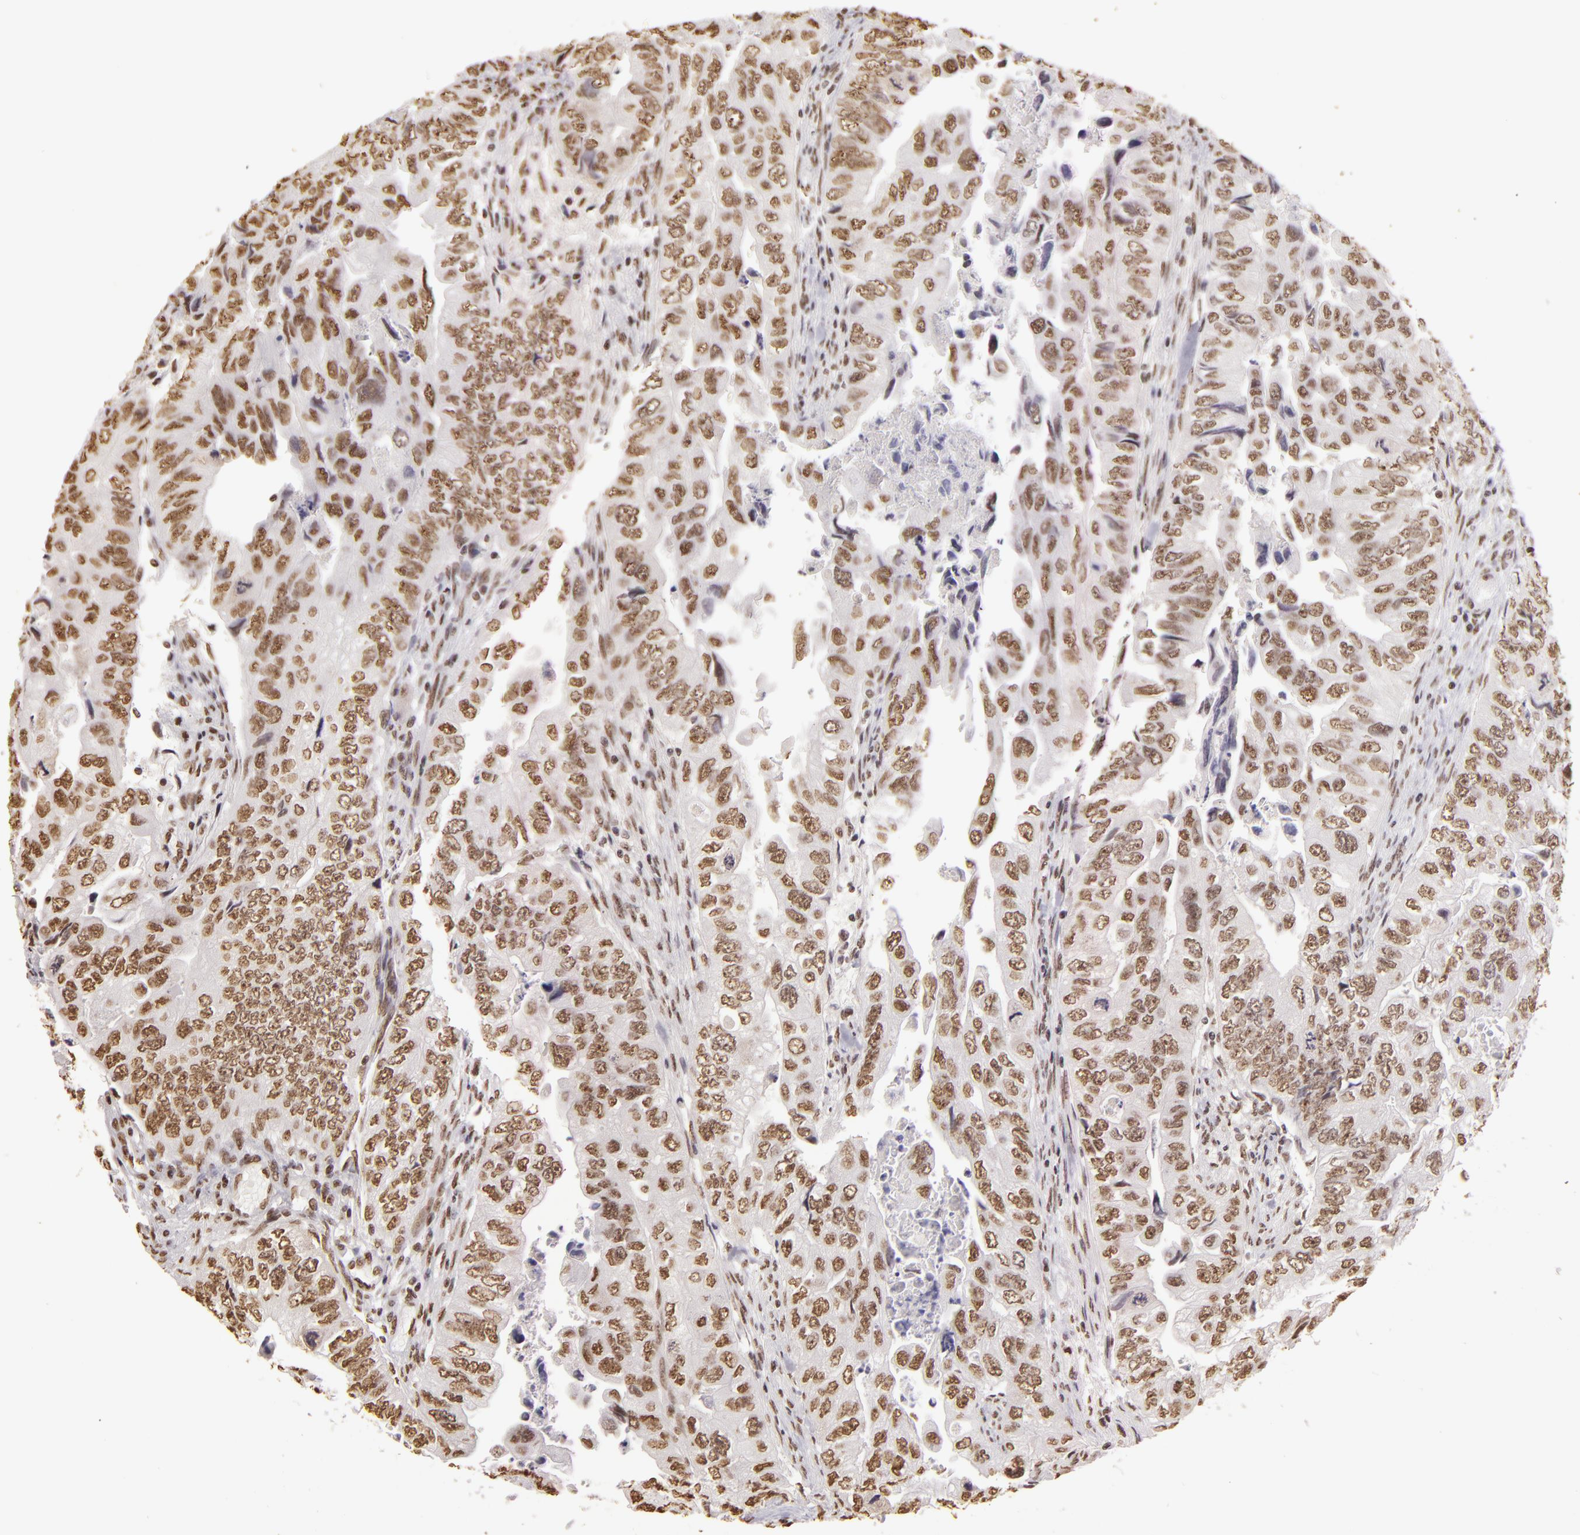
{"staining": {"intensity": "moderate", "quantity": ">75%", "location": "nuclear"}, "tissue": "colorectal cancer", "cell_type": "Tumor cells", "image_type": "cancer", "snomed": [{"axis": "morphology", "description": "Adenocarcinoma, NOS"}, {"axis": "topography", "description": "Colon"}], "caption": "The immunohistochemical stain labels moderate nuclear positivity in tumor cells of colorectal cancer tissue.", "gene": "PAPOLA", "patient": {"sex": "female", "age": 11}}